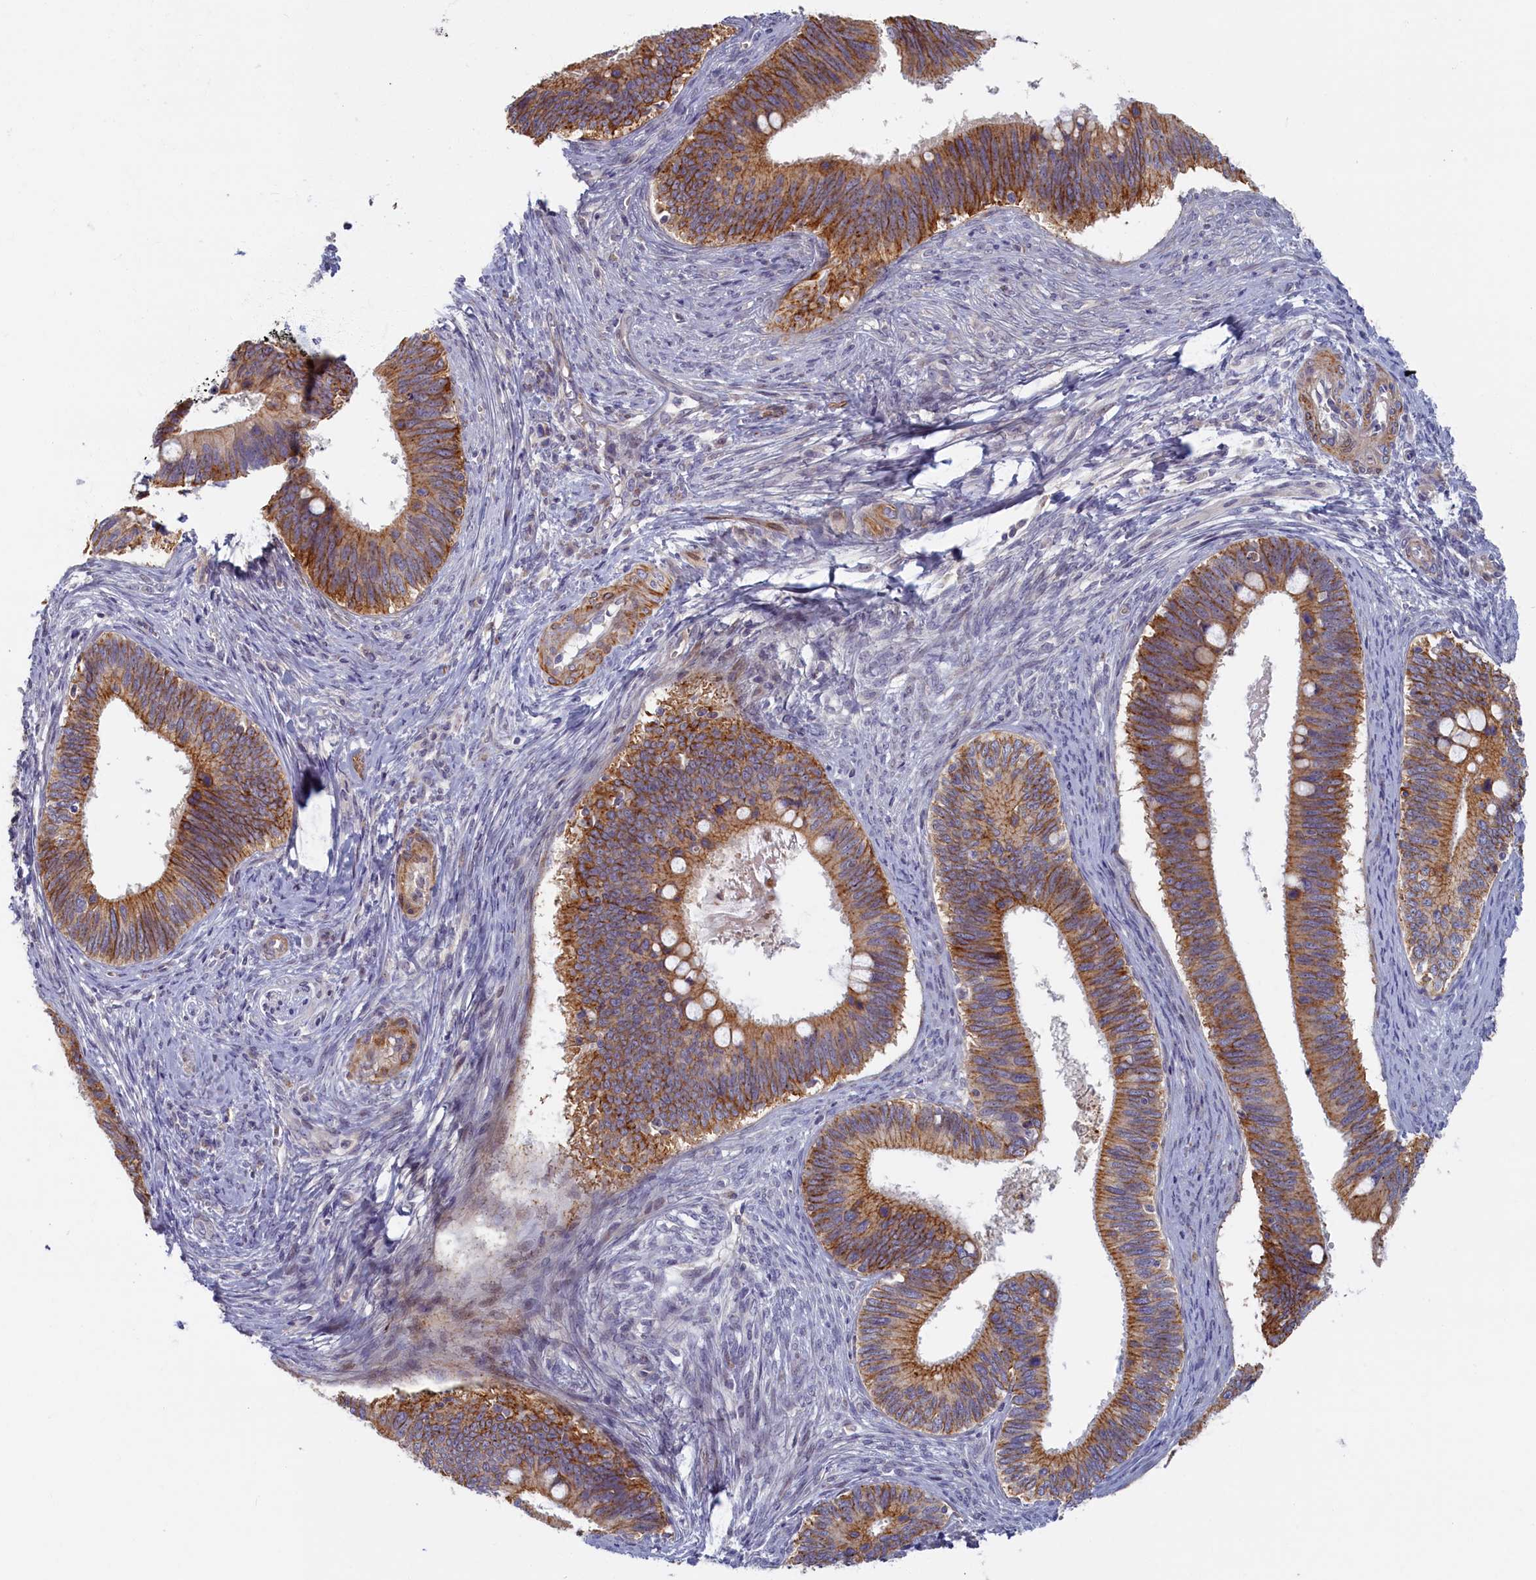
{"staining": {"intensity": "moderate", "quantity": ">75%", "location": "cytoplasmic/membranous"}, "tissue": "cervical cancer", "cell_type": "Tumor cells", "image_type": "cancer", "snomed": [{"axis": "morphology", "description": "Adenocarcinoma, NOS"}, {"axis": "topography", "description": "Cervix"}], "caption": "A micrograph of human cervical cancer (adenocarcinoma) stained for a protein demonstrates moderate cytoplasmic/membranous brown staining in tumor cells.", "gene": "TRPM4", "patient": {"sex": "female", "age": 42}}